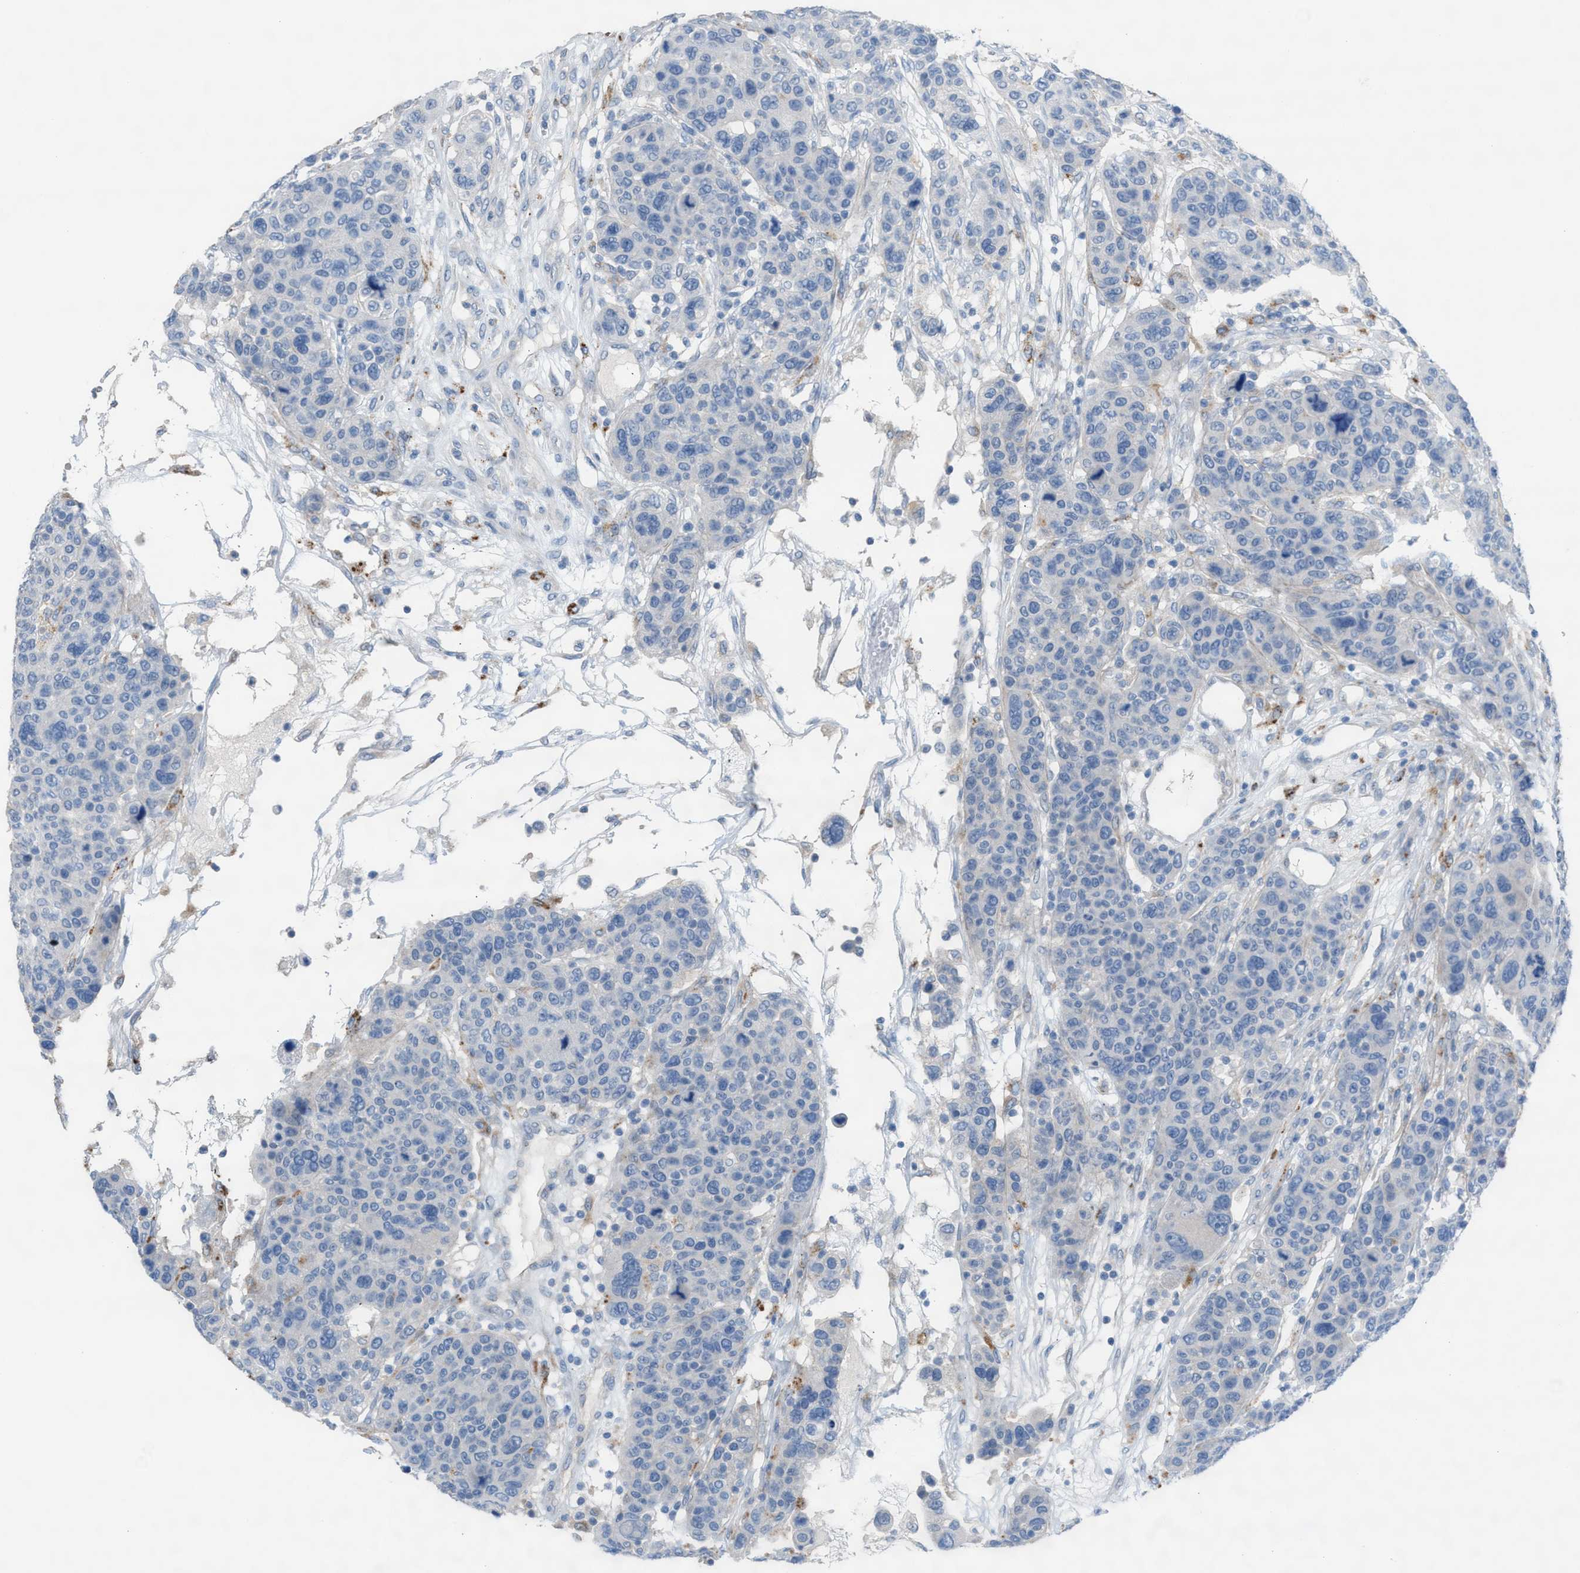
{"staining": {"intensity": "negative", "quantity": "none", "location": "none"}, "tissue": "breast cancer", "cell_type": "Tumor cells", "image_type": "cancer", "snomed": [{"axis": "morphology", "description": "Duct carcinoma"}, {"axis": "topography", "description": "Breast"}], "caption": "The immunohistochemistry micrograph has no significant positivity in tumor cells of breast cancer tissue.", "gene": "ASPA", "patient": {"sex": "female", "age": 37}}